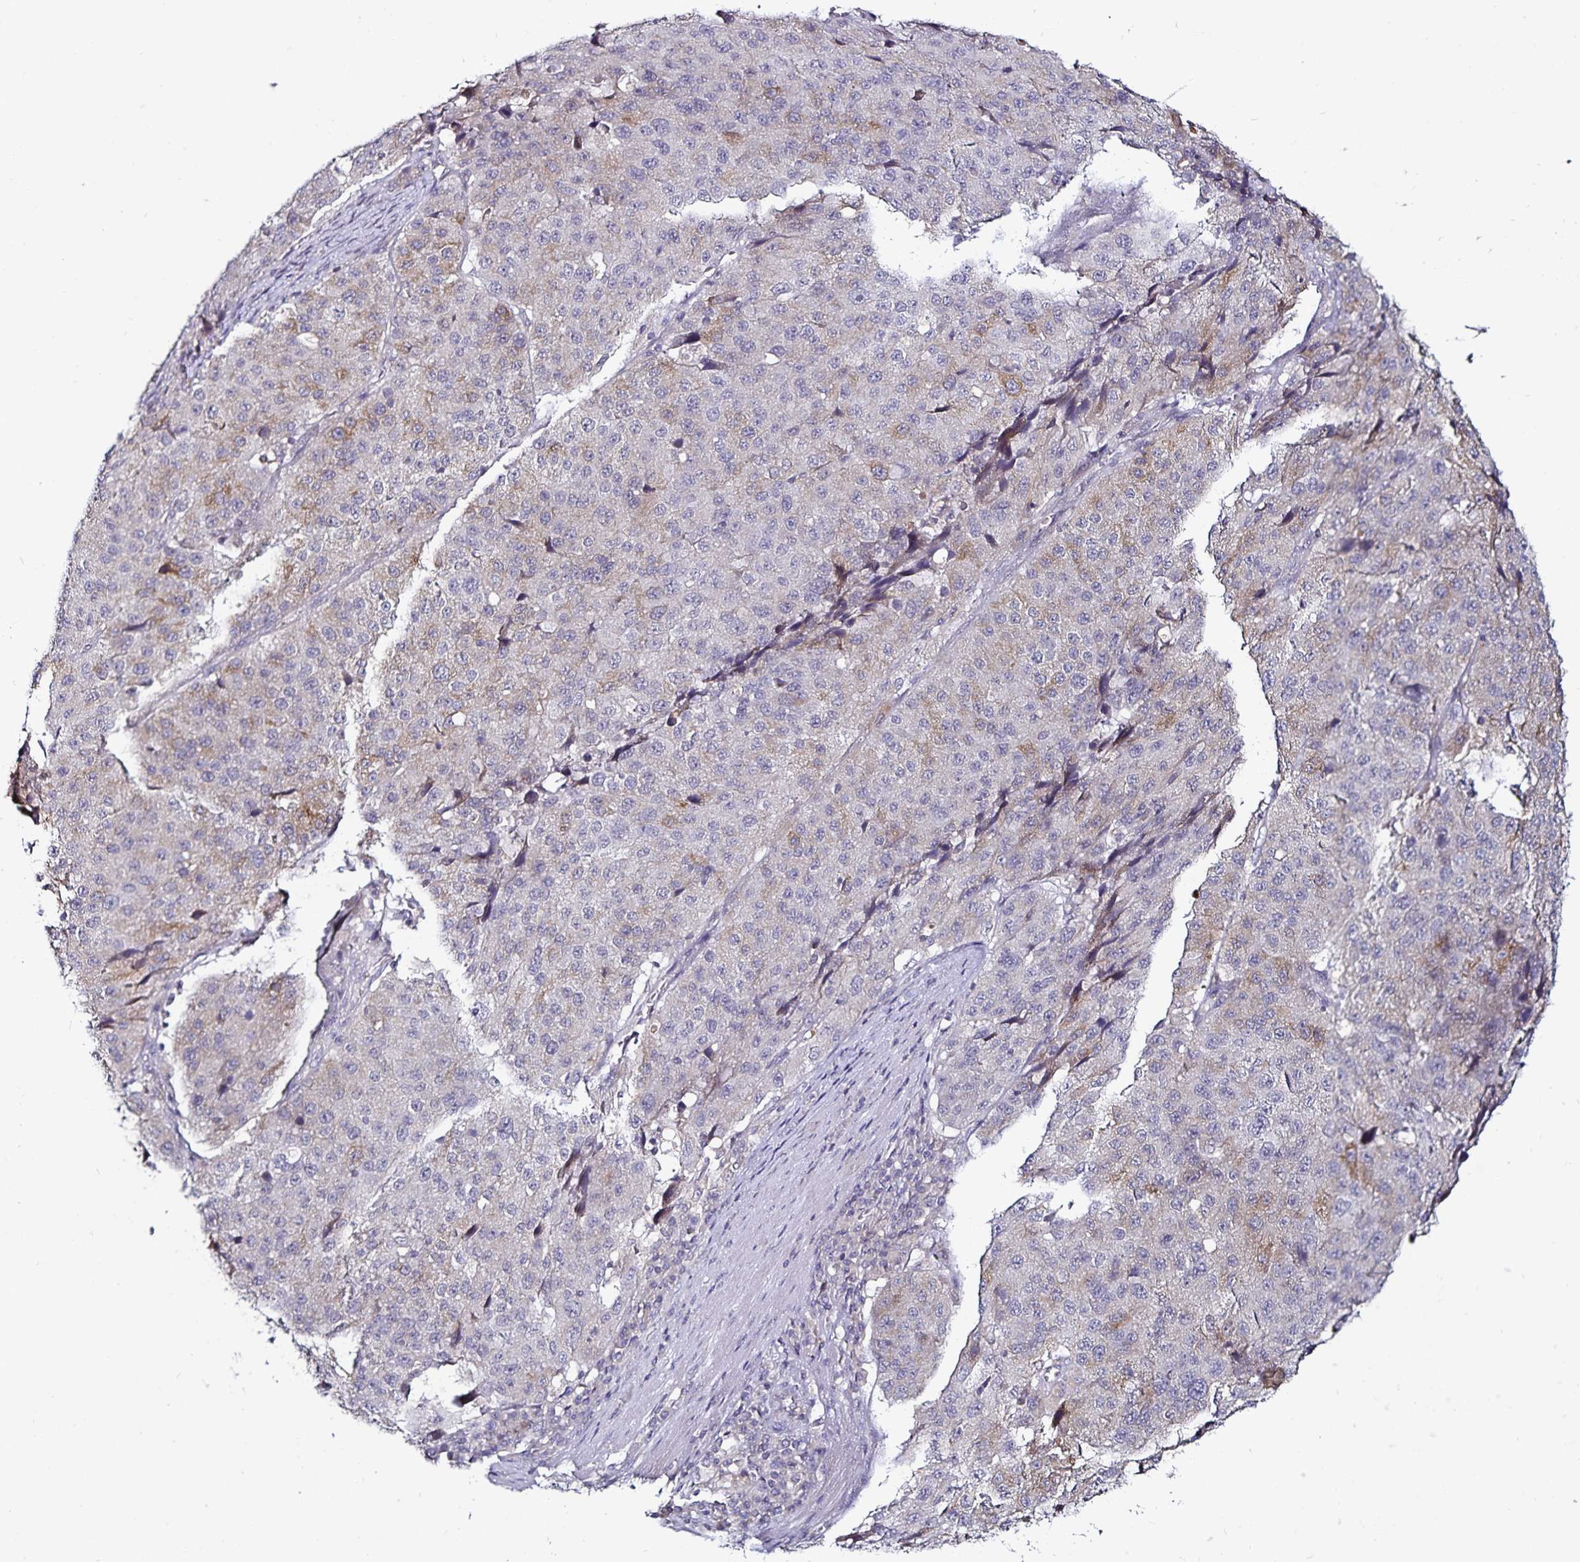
{"staining": {"intensity": "weak", "quantity": "<25%", "location": "cytoplasmic/membranous"}, "tissue": "stomach cancer", "cell_type": "Tumor cells", "image_type": "cancer", "snomed": [{"axis": "morphology", "description": "Adenocarcinoma, NOS"}, {"axis": "topography", "description": "Stomach"}], "caption": "Tumor cells show no significant protein staining in adenocarcinoma (stomach).", "gene": "ACSL5", "patient": {"sex": "male", "age": 71}}